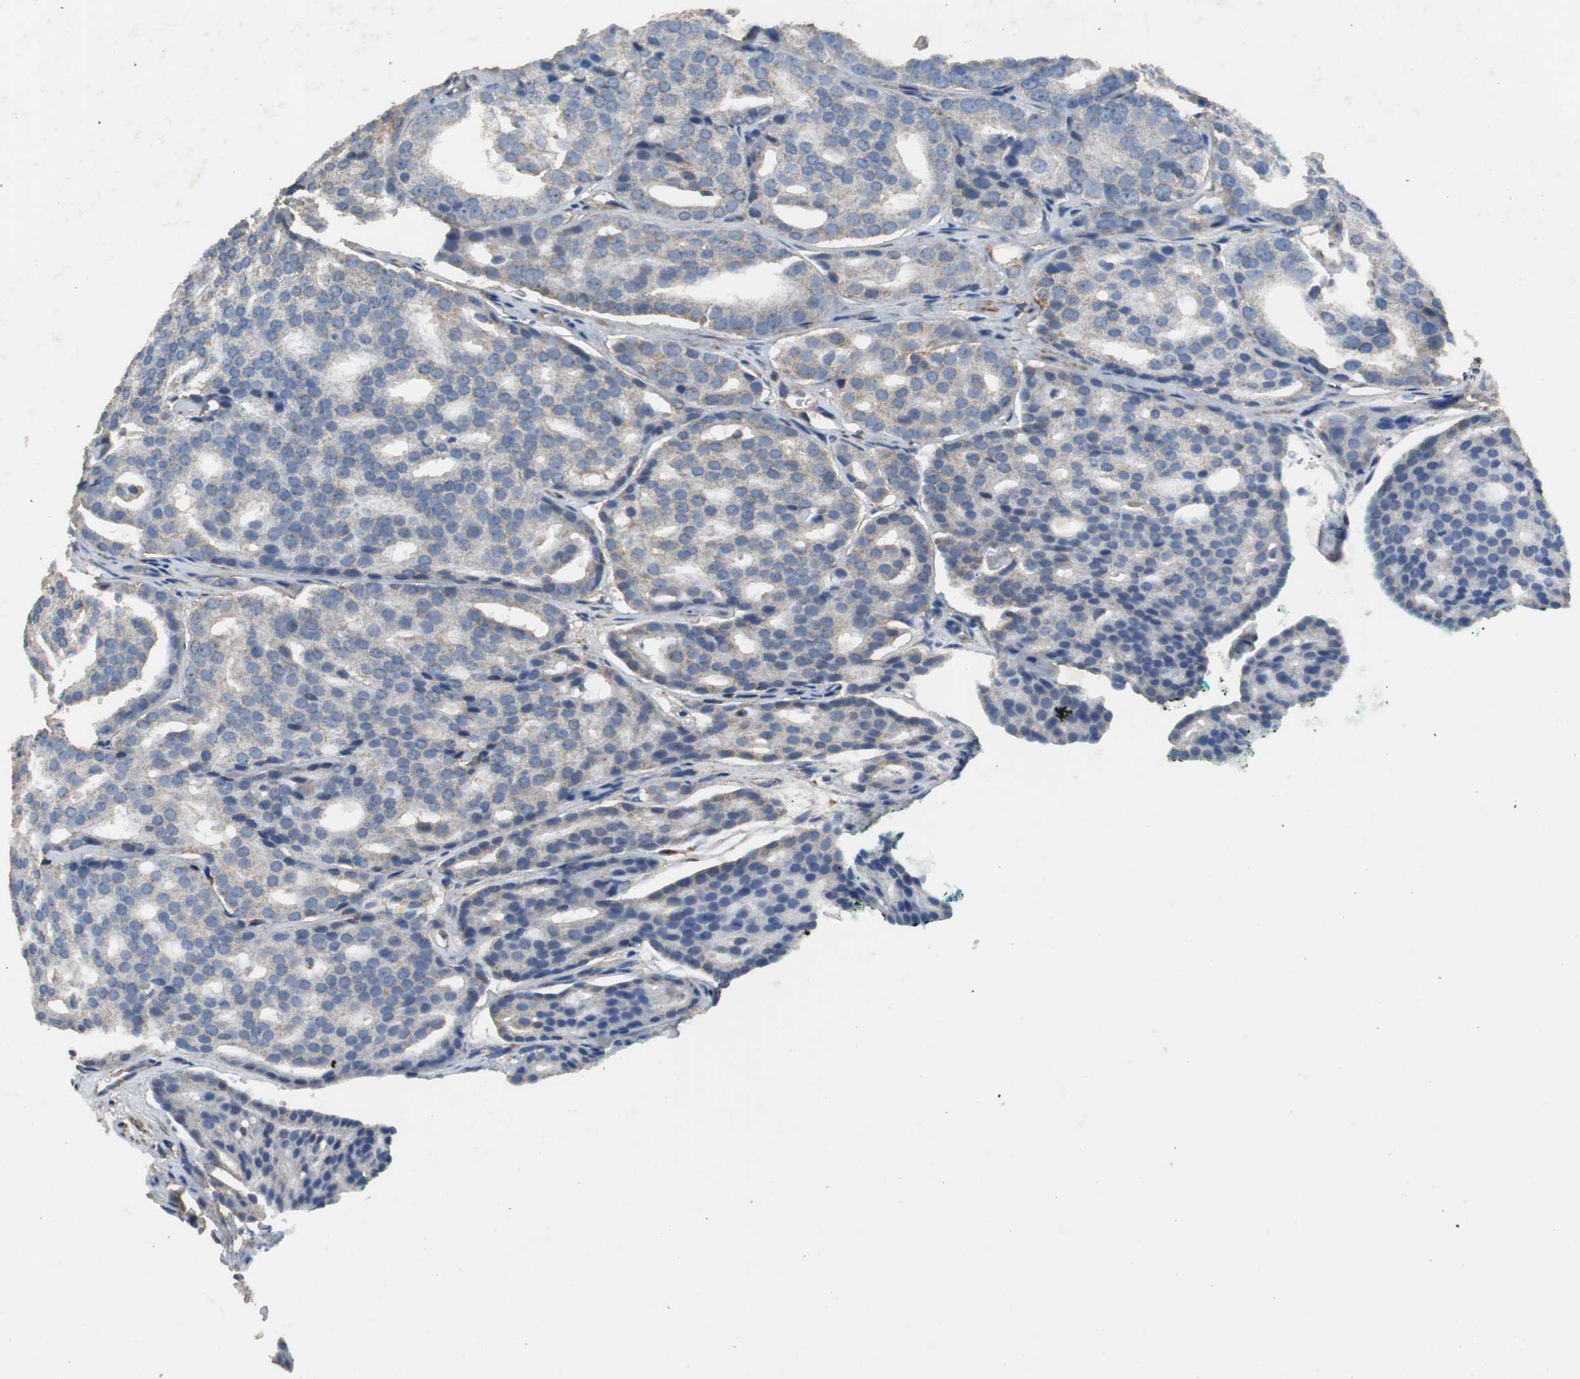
{"staining": {"intensity": "weak", "quantity": "<25%", "location": "cytoplasmic/membranous"}, "tissue": "prostate cancer", "cell_type": "Tumor cells", "image_type": "cancer", "snomed": [{"axis": "morphology", "description": "Adenocarcinoma, High grade"}, {"axis": "topography", "description": "Prostate"}], "caption": "Protein analysis of prostate high-grade adenocarcinoma displays no significant expression in tumor cells. The staining is performed using DAB brown chromogen with nuclei counter-stained in using hematoxylin.", "gene": "NNT", "patient": {"sex": "male", "age": 64}}